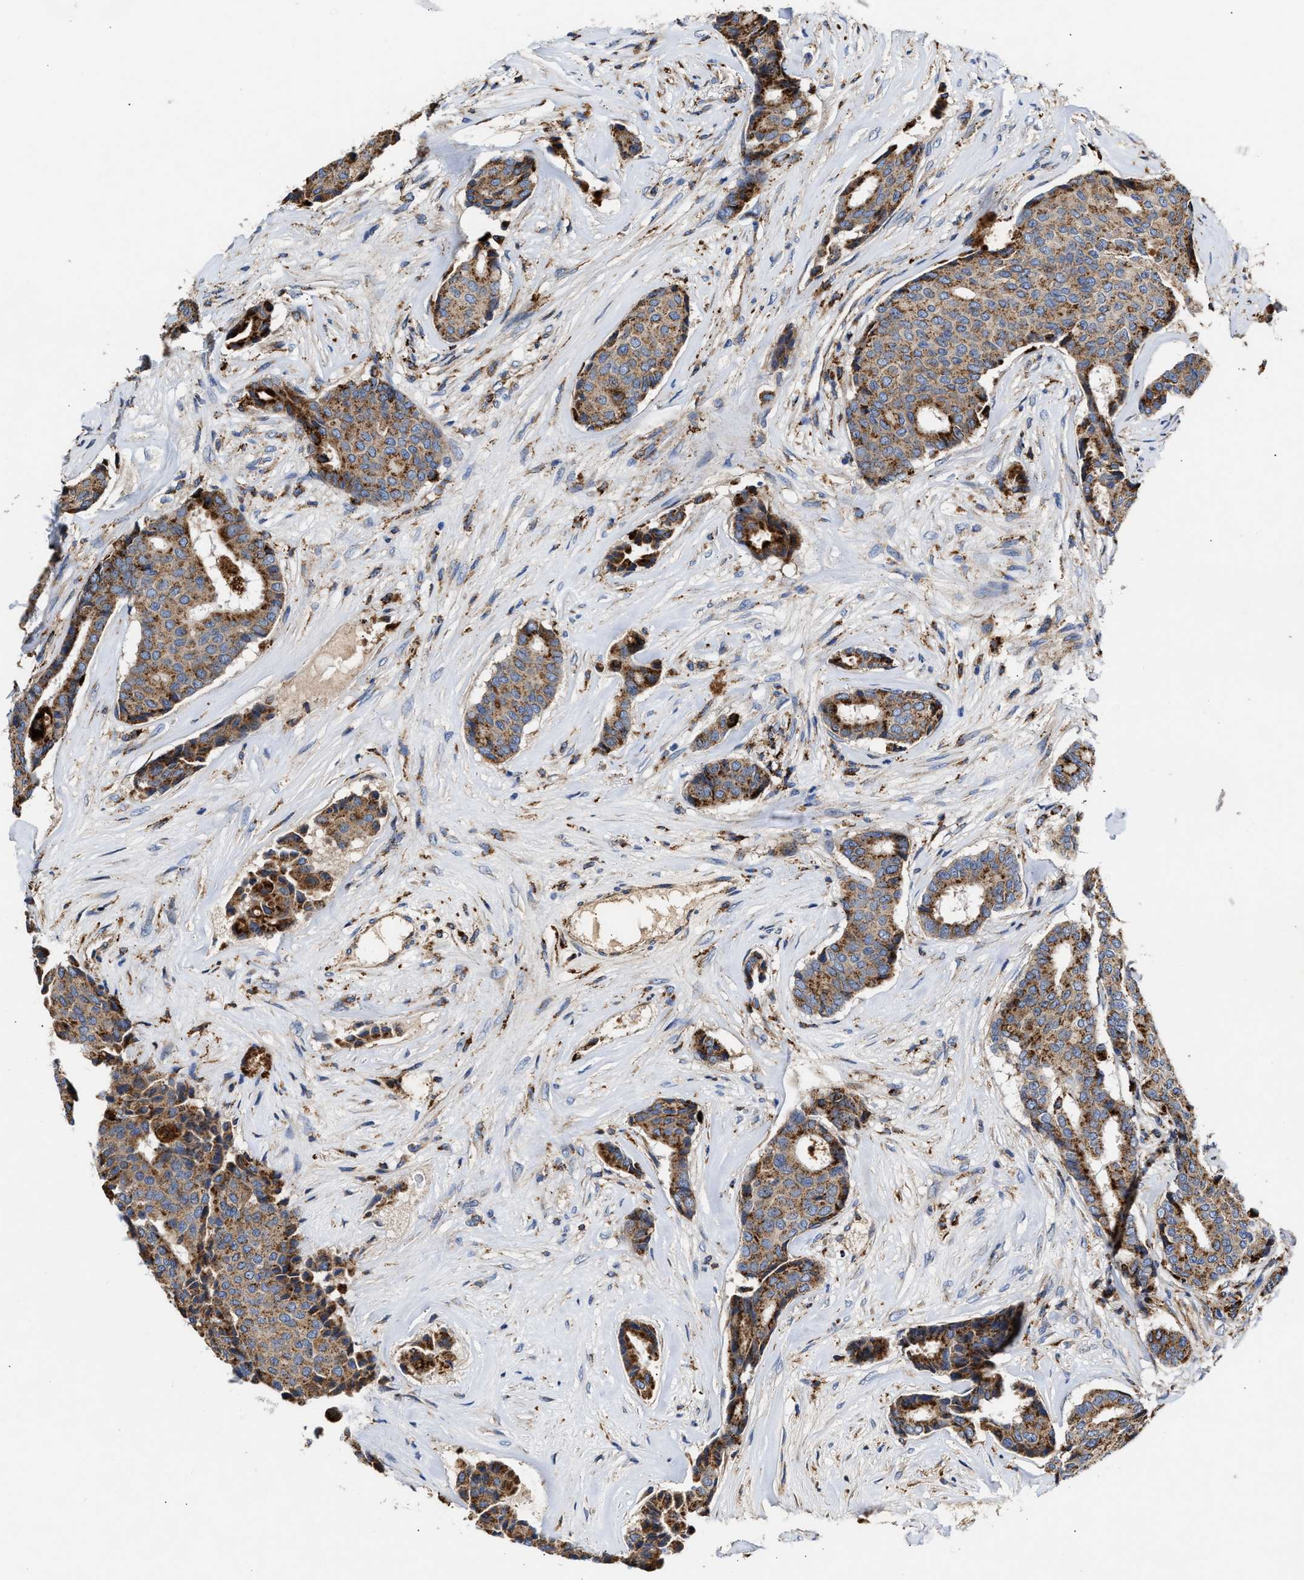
{"staining": {"intensity": "moderate", "quantity": ">75%", "location": "cytoplasmic/membranous"}, "tissue": "breast cancer", "cell_type": "Tumor cells", "image_type": "cancer", "snomed": [{"axis": "morphology", "description": "Duct carcinoma"}, {"axis": "topography", "description": "Breast"}], "caption": "A brown stain highlights moderate cytoplasmic/membranous positivity of a protein in human breast cancer tumor cells.", "gene": "CCDC146", "patient": {"sex": "female", "age": 75}}